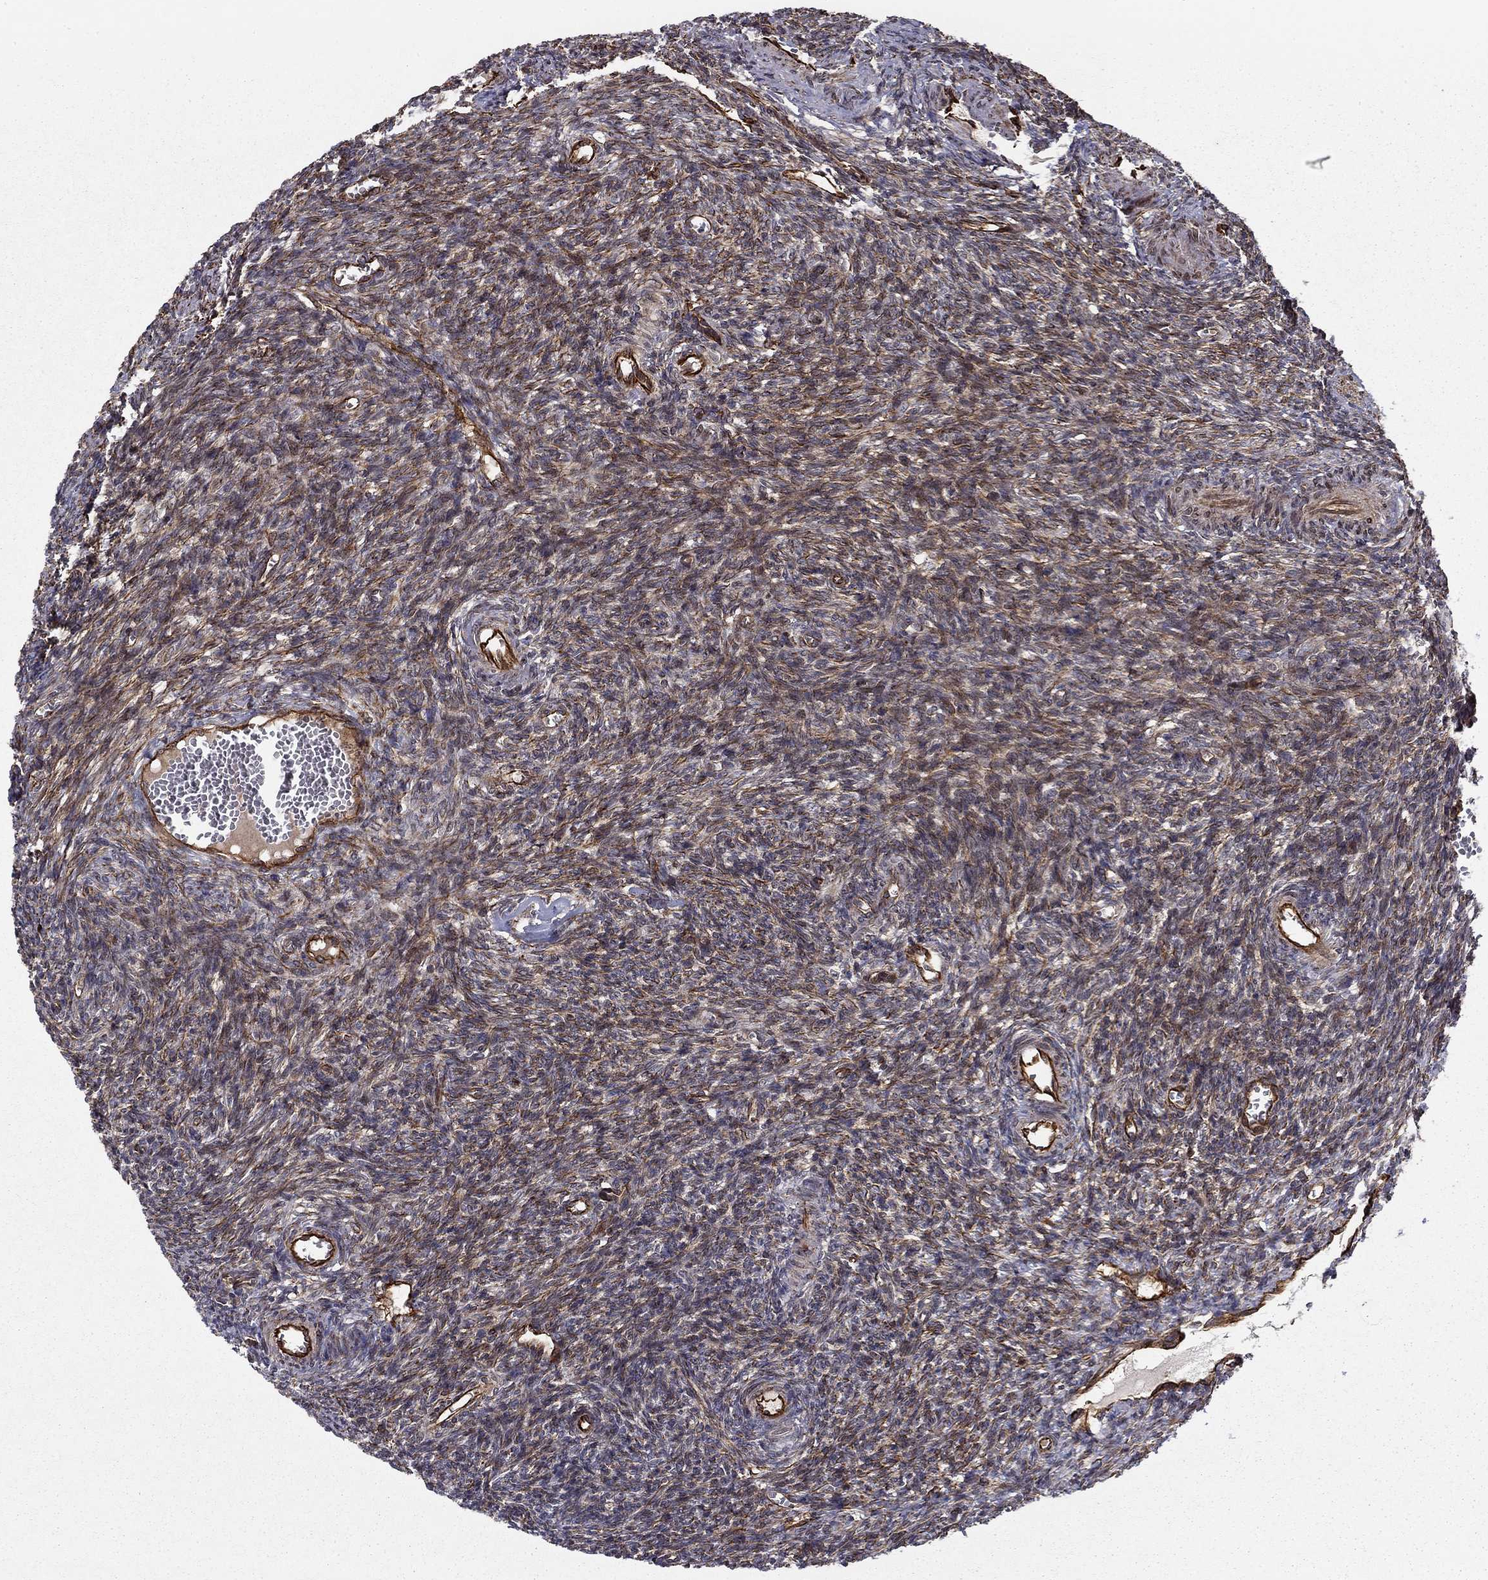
{"staining": {"intensity": "negative", "quantity": "none", "location": "none"}, "tissue": "ovary", "cell_type": "Ovarian stroma cells", "image_type": "normal", "snomed": [{"axis": "morphology", "description": "Normal tissue, NOS"}, {"axis": "topography", "description": "Ovary"}], "caption": "A high-resolution photomicrograph shows IHC staining of benign ovary, which reveals no significant staining in ovarian stroma cells. (DAB immunohistochemistry (IHC) visualized using brightfield microscopy, high magnification).", "gene": "ADM", "patient": {"sex": "female", "age": 27}}